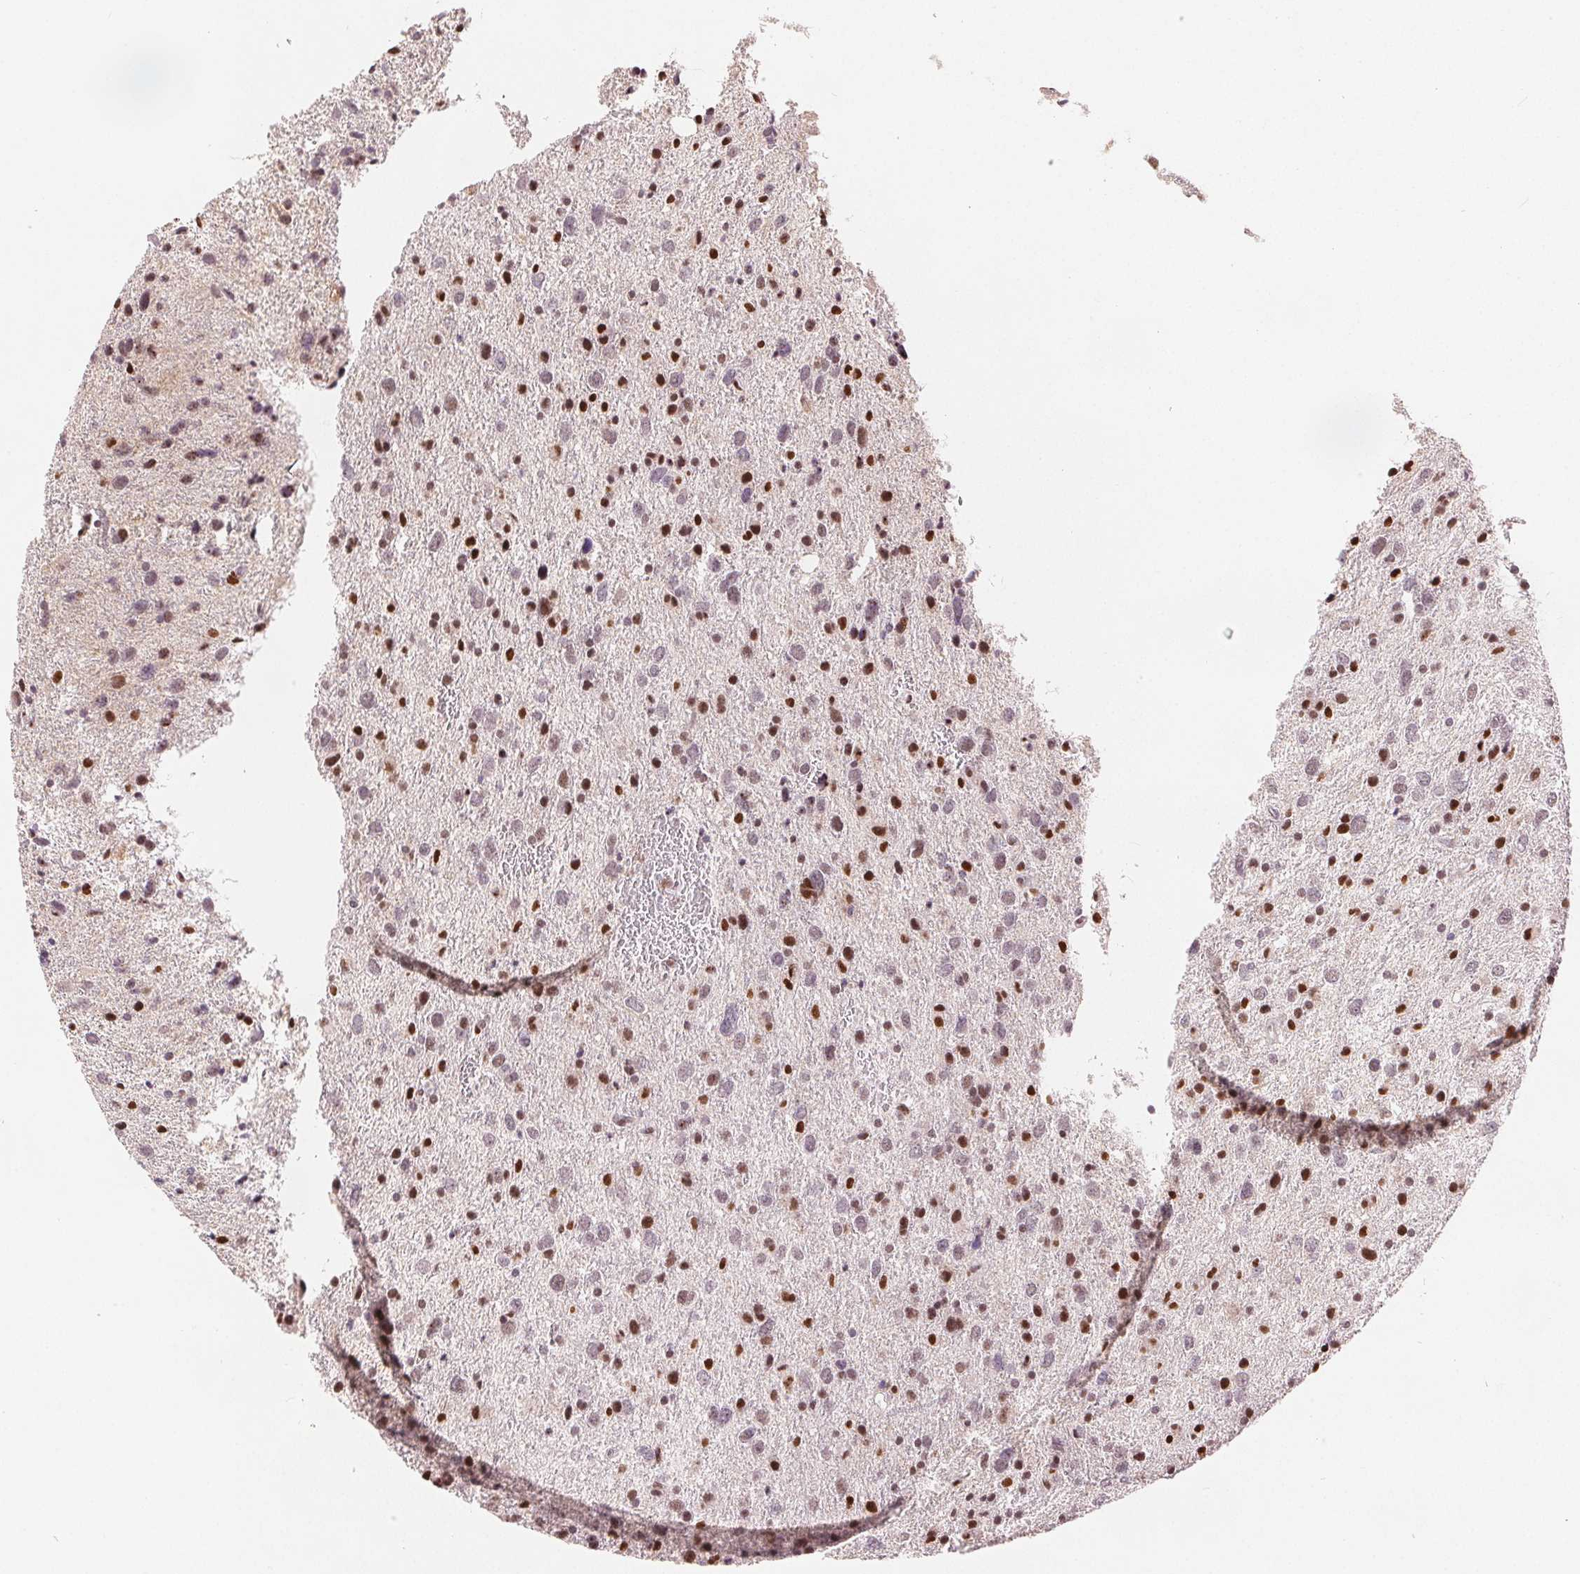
{"staining": {"intensity": "moderate", "quantity": ">75%", "location": "nuclear"}, "tissue": "glioma", "cell_type": "Tumor cells", "image_type": "cancer", "snomed": [{"axis": "morphology", "description": "Glioma, malignant, Low grade"}, {"axis": "topography", "description": "Brain"}], "caption": "An IHC micrograph of neoplastic tissue is shown. Protein staining in brown shows moderate nuclear positivity in glioma within tumor cells. (brown staining indicates protein expression, while blue staining denotes nuclei).", "gene": "ZNF703", "patient": {"sex": "female", "age": 55}}